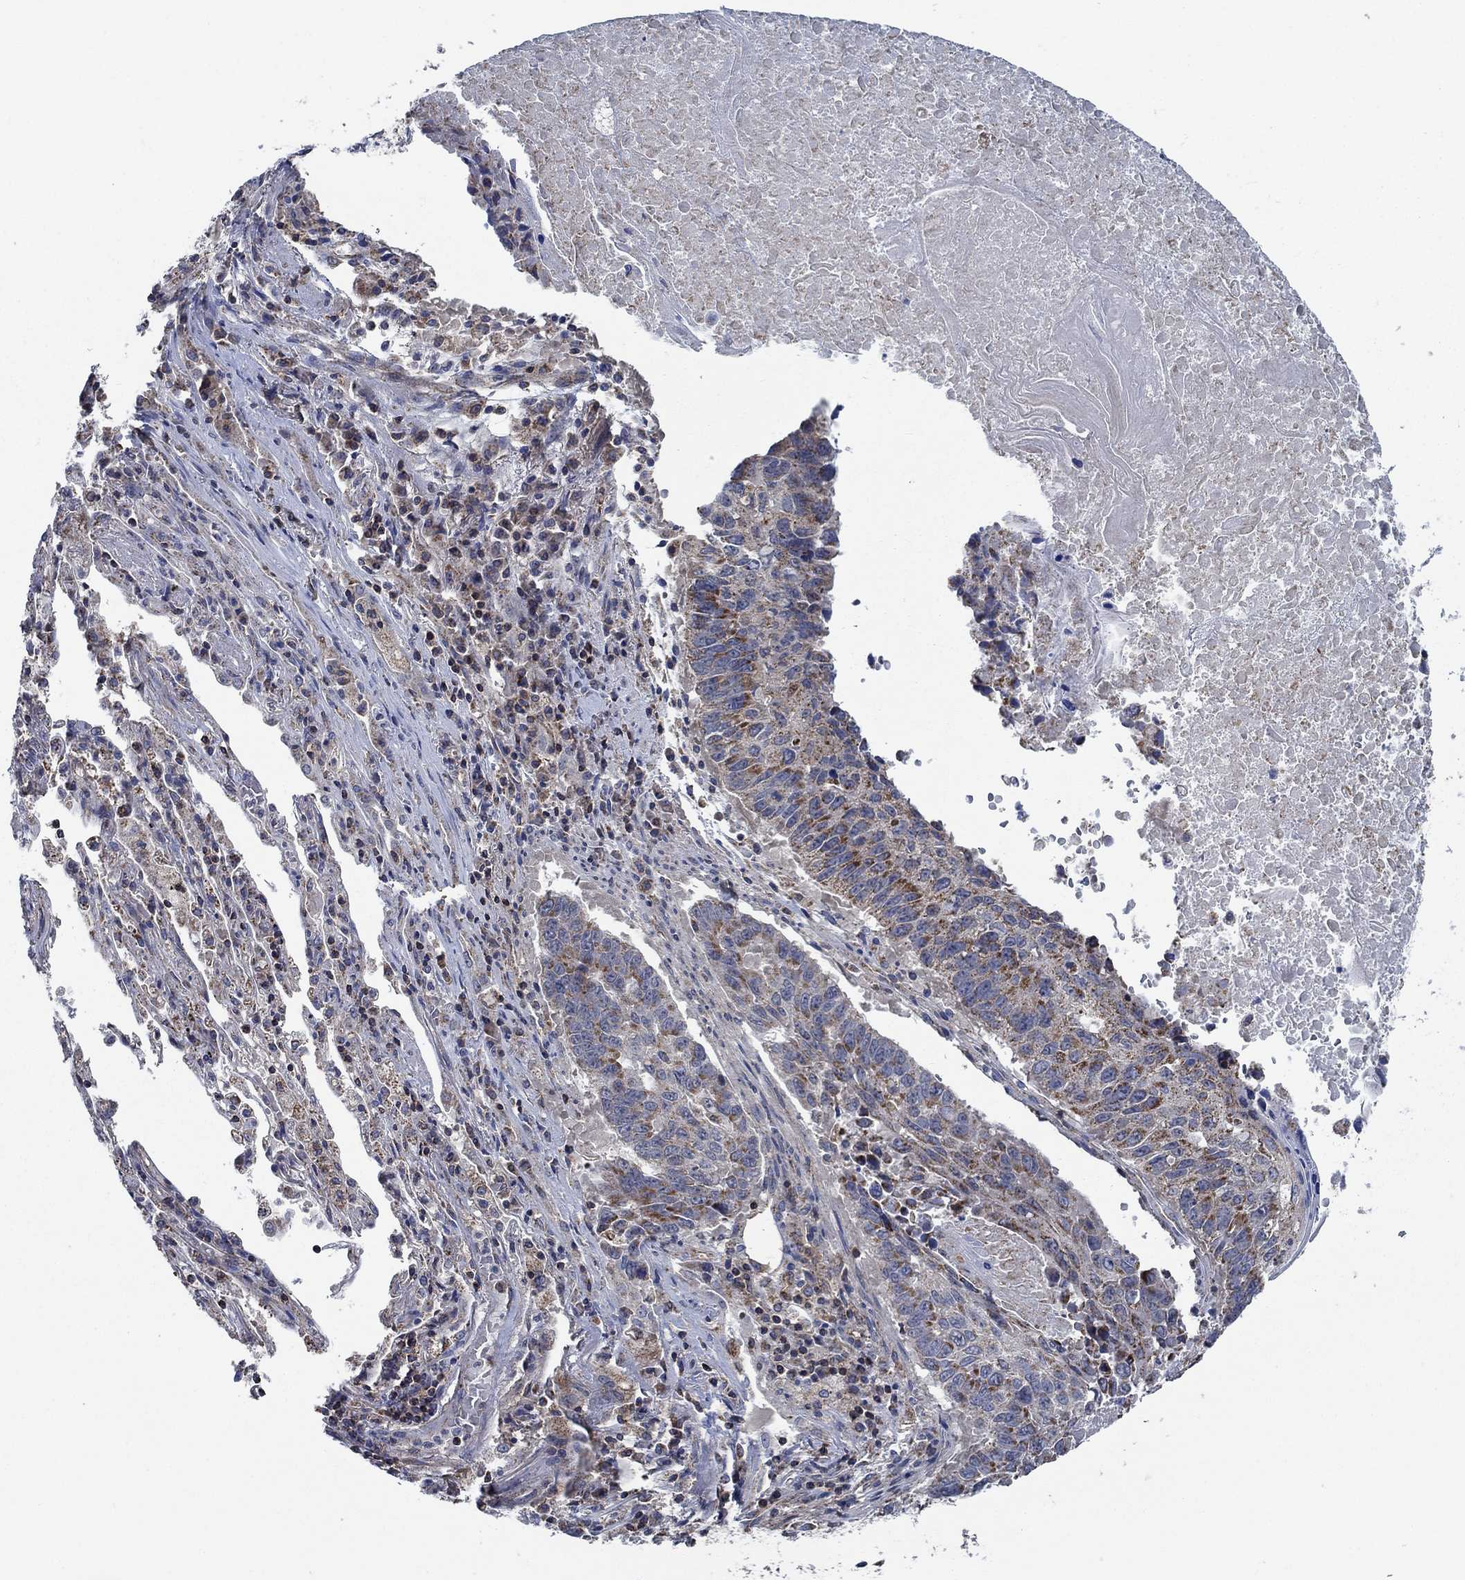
{"staining": {"intensity": "weak", "quantity": ">75%", "location": "cytoplasmic/membranous"}, "tissue": "lung cancer", "cell_type": "Tumor cells", "image_type": "cancer", "snomed": [{"axis": "morphology", "description": "Squamous cell carcinoma, NOS"}, {"axis": "topography", "description": "Lung"}], "caption": "Squamous cell carcinoma (lung) stained with IHC reveals weak cytoplasmic/membranous positivity in about >75% of tumor cells. Using DAB (brown) and hematoxylin (blue) stains, captured at high magnification using brightfield microscopy.", "gene": "STXBP6", "patient": {"sex": "male", "age": 73}}